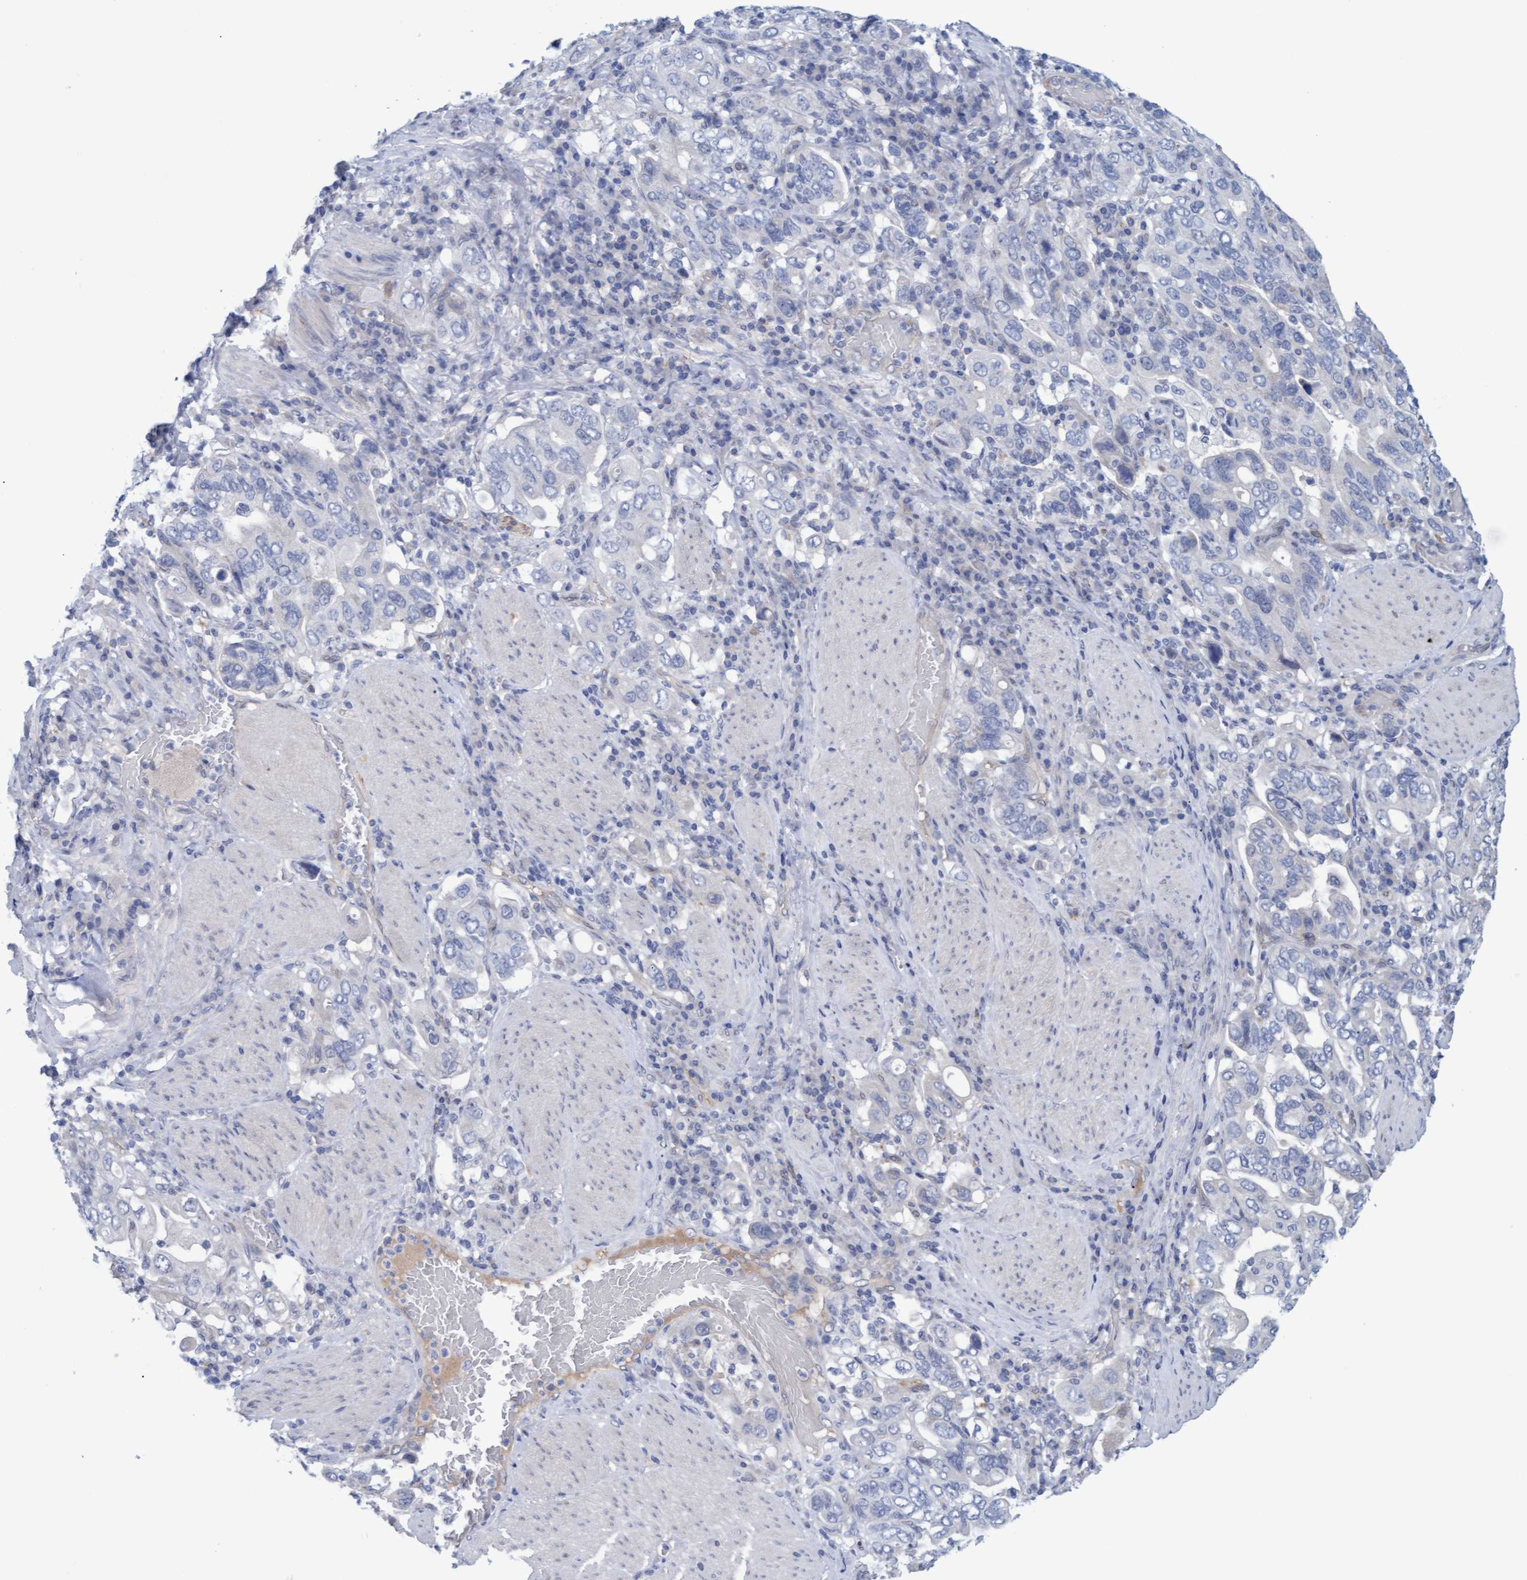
{"staining": {"intensity": "negative", "quantity": "none", "location": "none"}, "tissue": "stomach cancer", "cell_type": "Tumor cells", "image_type": "cancer", "snomed": [{"axis": "morphology", "description": "Adenocarcinoma, NOS"}, {"axis": "topography", "description": "Stomach, upper"}], "caption": "Immunohistochemical staining of human stomach cancer demonstrates no significant staining in tumor cells.", "gene": "STXBP1", "patient": {"sex": "male", "age": 62}}